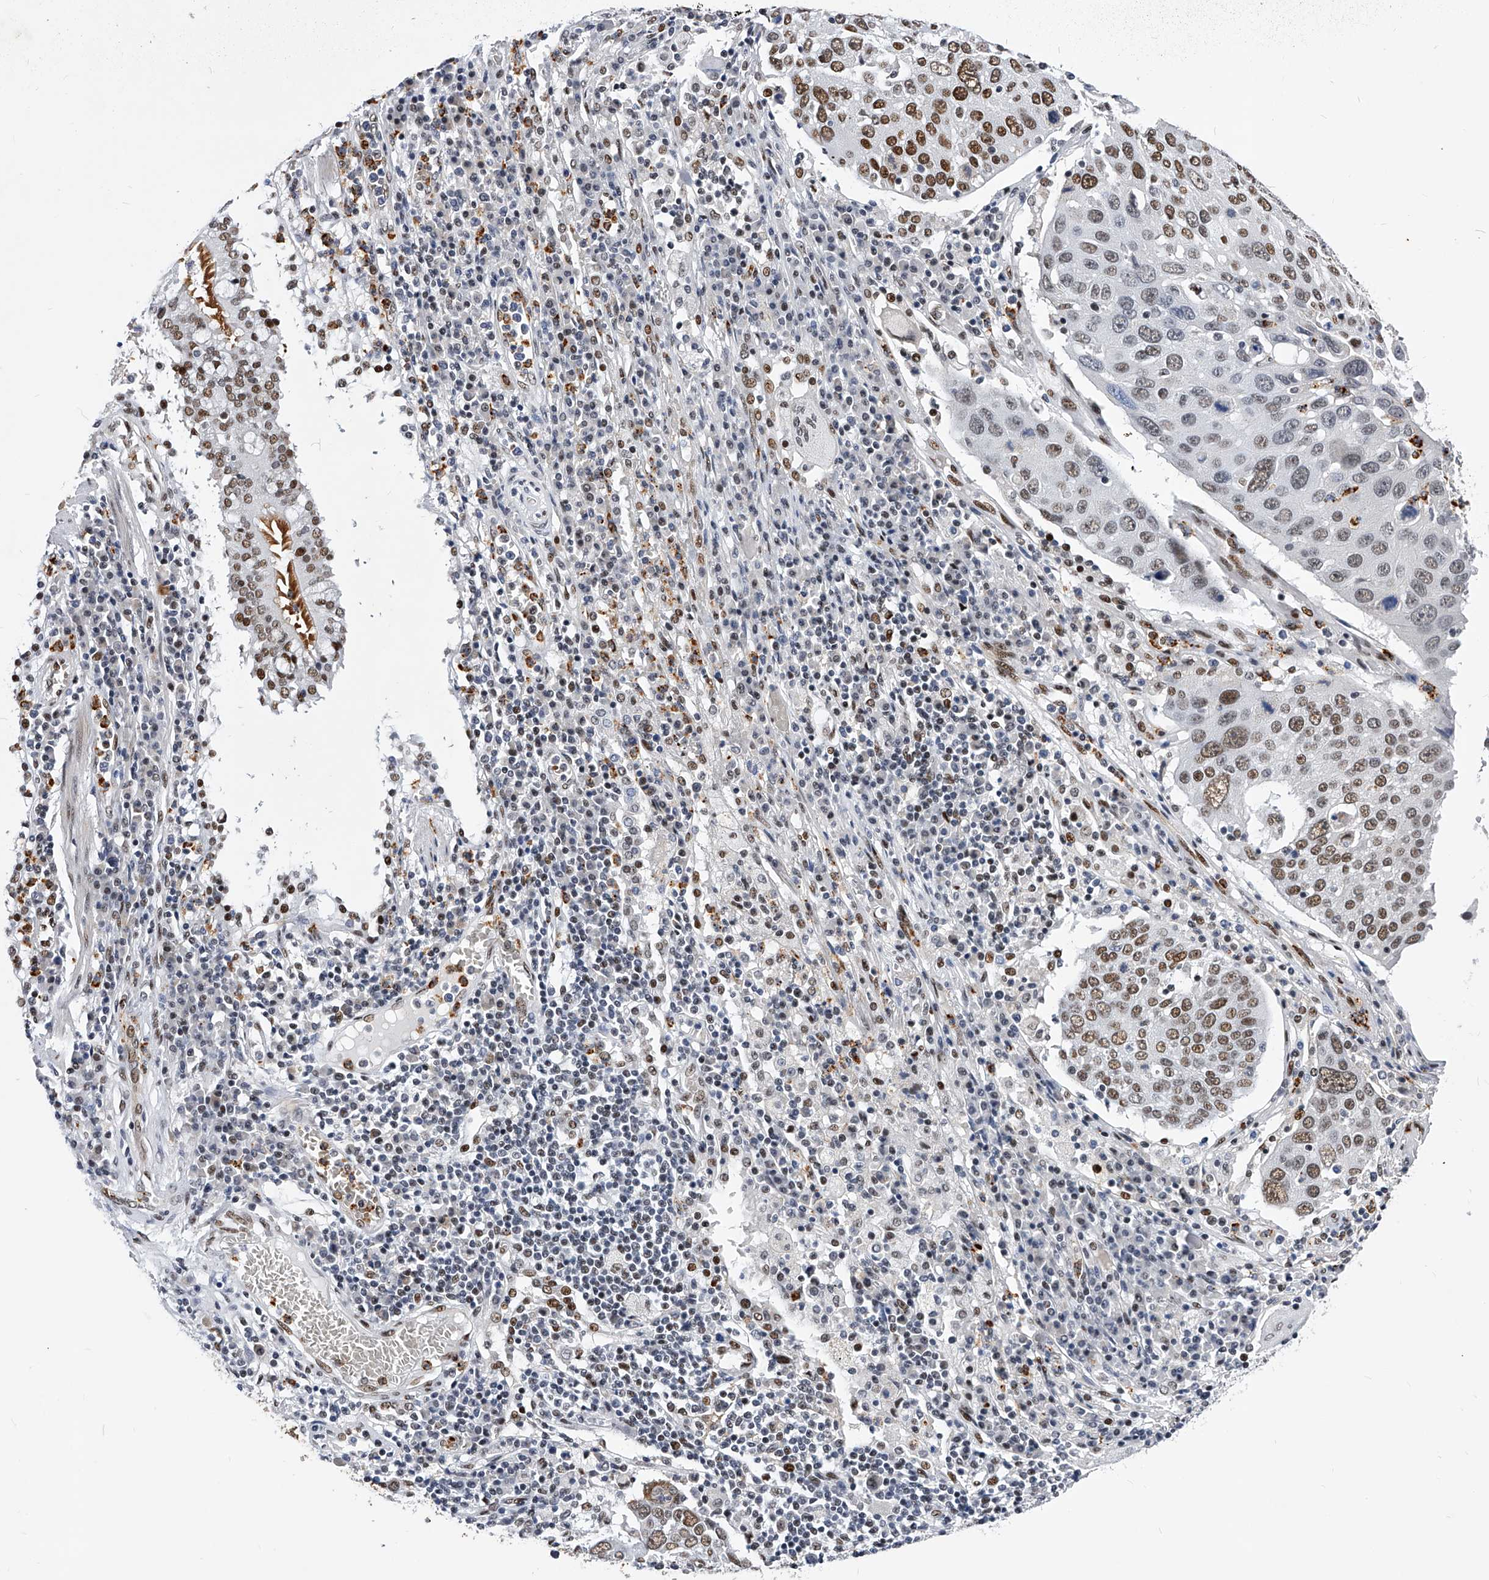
{"staining": {"intensity": "moderate", "quantity": ">75%", "location": "nuclear"}, "tissue": "lung cancer", "cell_type": "Tumor cells", "image_type": "cancer", "snomed": [{"axis": "morphology", "description": "Squamous cell carcinoma, NOS"}, {"axis": "topography", "description": "Lung"}], "caption": "Immunohistochemistry (IHC) of human lung squamous cell carcinoma shows medium levels of moderate nuclear expression in about >75% of tumor cells.", "gene": "TESK2", "patient": {"sex": "male", "age": 65}}